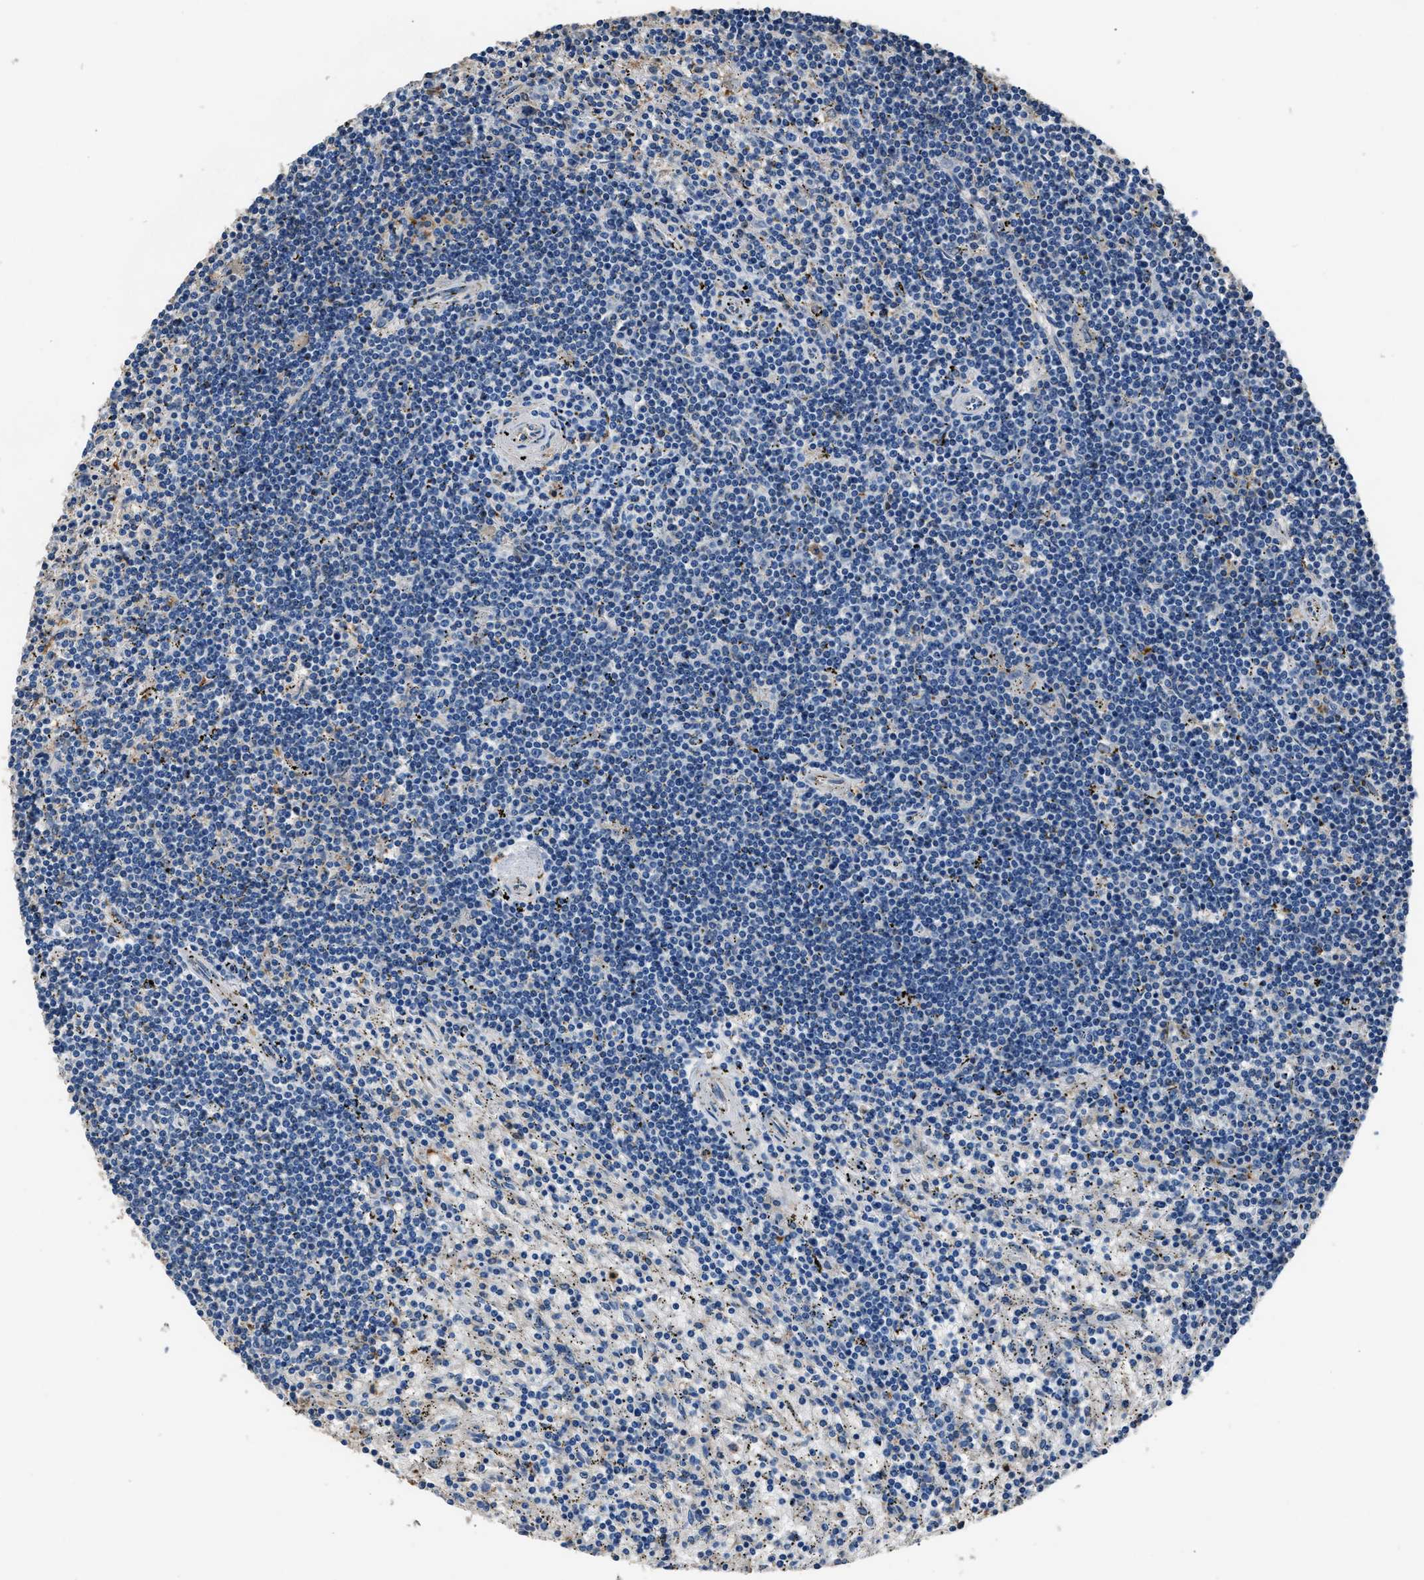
{"staining": {"intensity": "negative", "quantity": "none", "location": "none"}, "tissue": "lymphoma", "cell_type": "Tumor cells", "image_type": "cancer", "snomed": [{"axis": "morphology", "description": "Malignant lymphoma, non-Hodgkin's type, Low grade"}, {"axis": "topography", "description": "Spleen"}], "caption": "DAB (3,3'-diaminobenzidine) immunohistochemical staining of lymphoma exhibits no significant positivity in tumor cells. (DAB (3,3'-diaminobenzidine) immunohistochemistry with hematoxylin counter stain).", "gene": "GSTP1", "patient": {"sex": "male", "age": 76}}